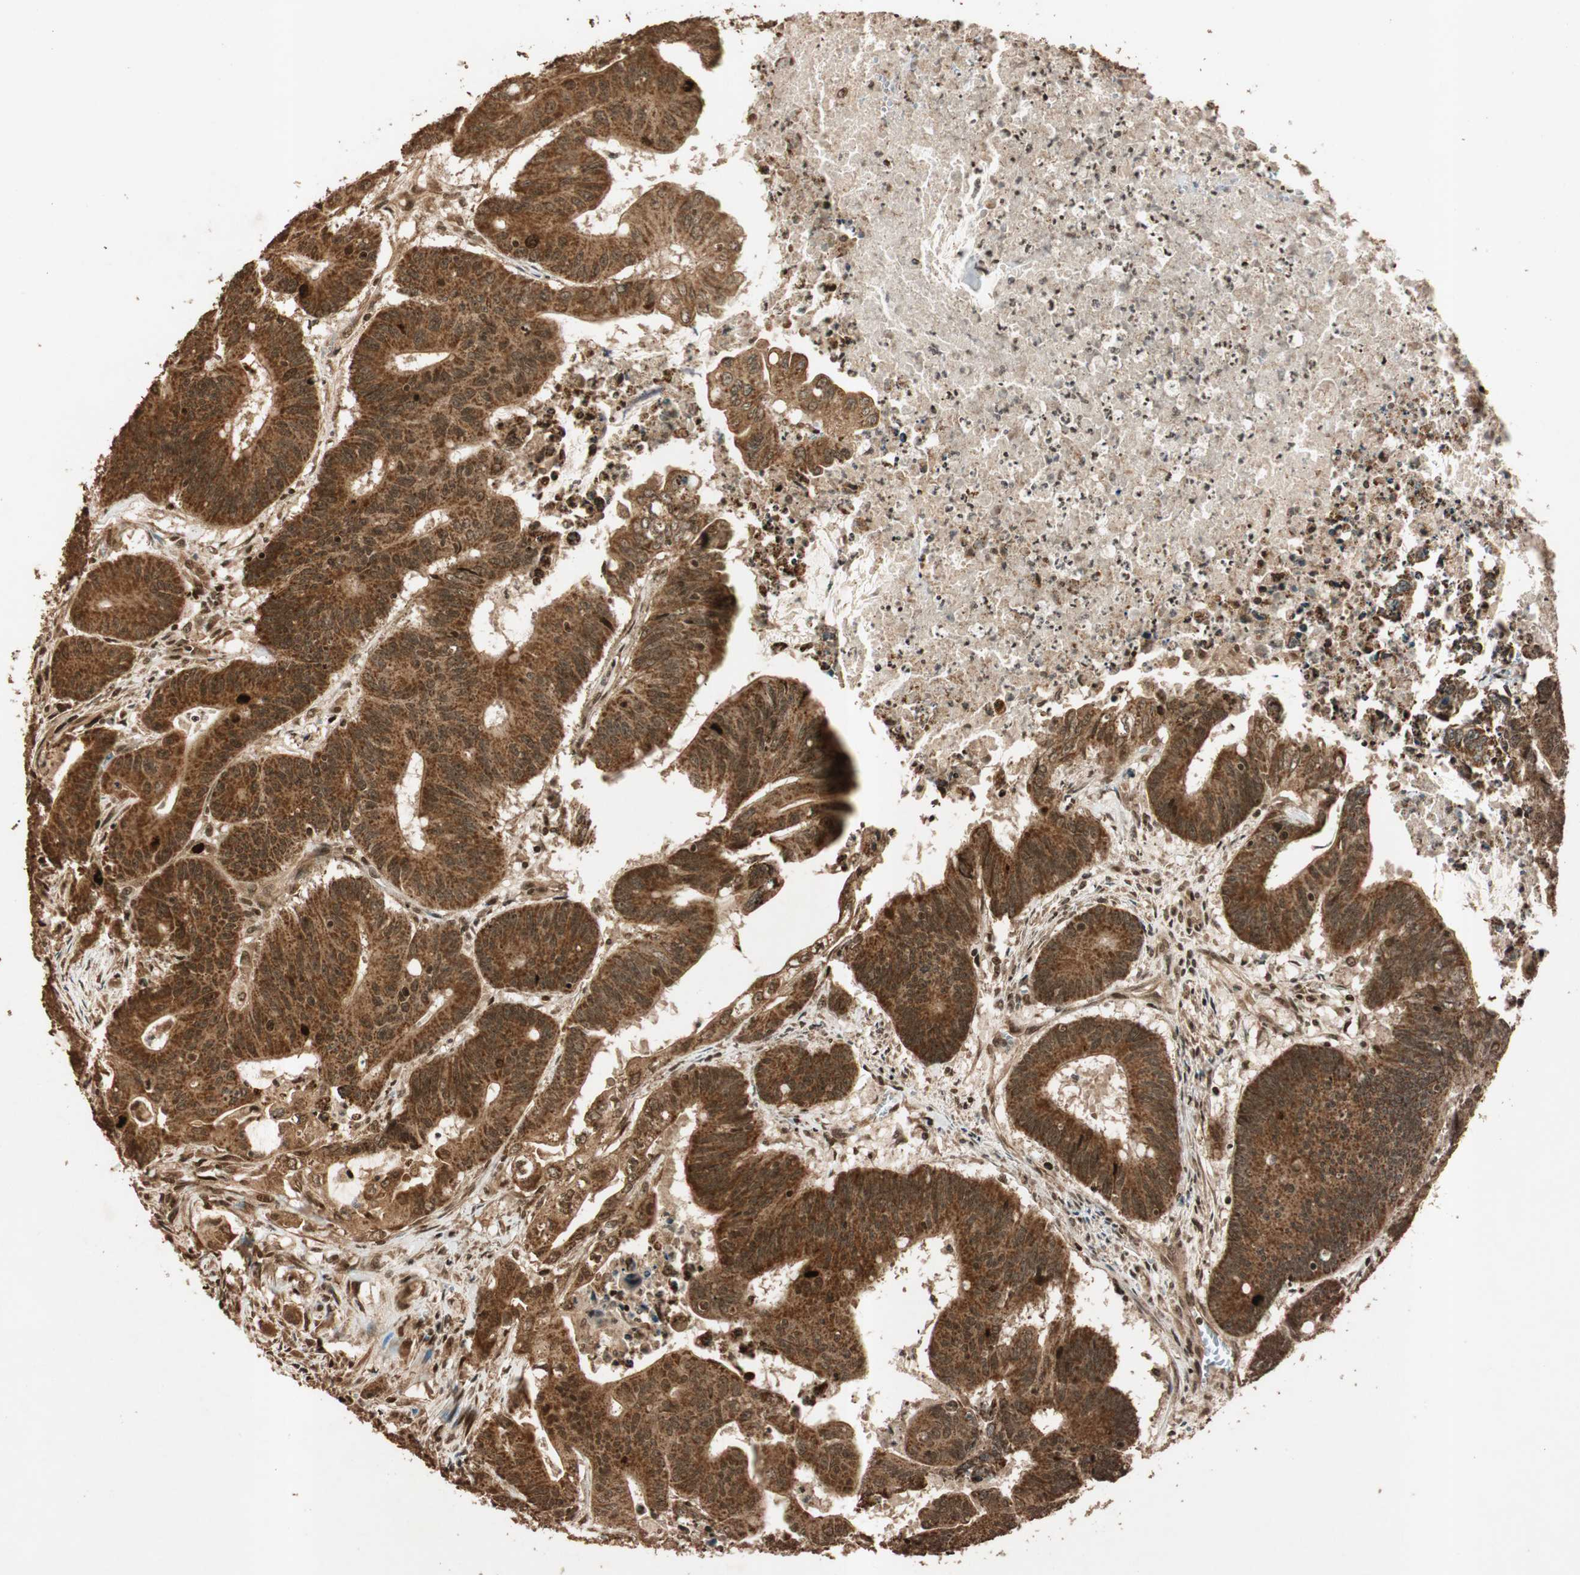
{"staining": {"intensity": "moderate", "quantity": ">75%", "location": "cytoplasmic/membranous"}, "tissue": "colorectal cancer", "cell_type": "Tumor cells", "image_type": "cancer", "snomed": [{"axis": "morphology", "description": "Adenocarcinoma, NOS"}, {"axis": "topography", "description": "Colon"}], "caption": "Tumor cells demonstrate moderate cytoplasmic/membranous positivity in approximately >75% of cells in colorectal cancer. (Brightfield microscopy of DAB IHC at high magnification).", "gene": "ALKBH5", "patient": {"sex": "male", "age": 45}}